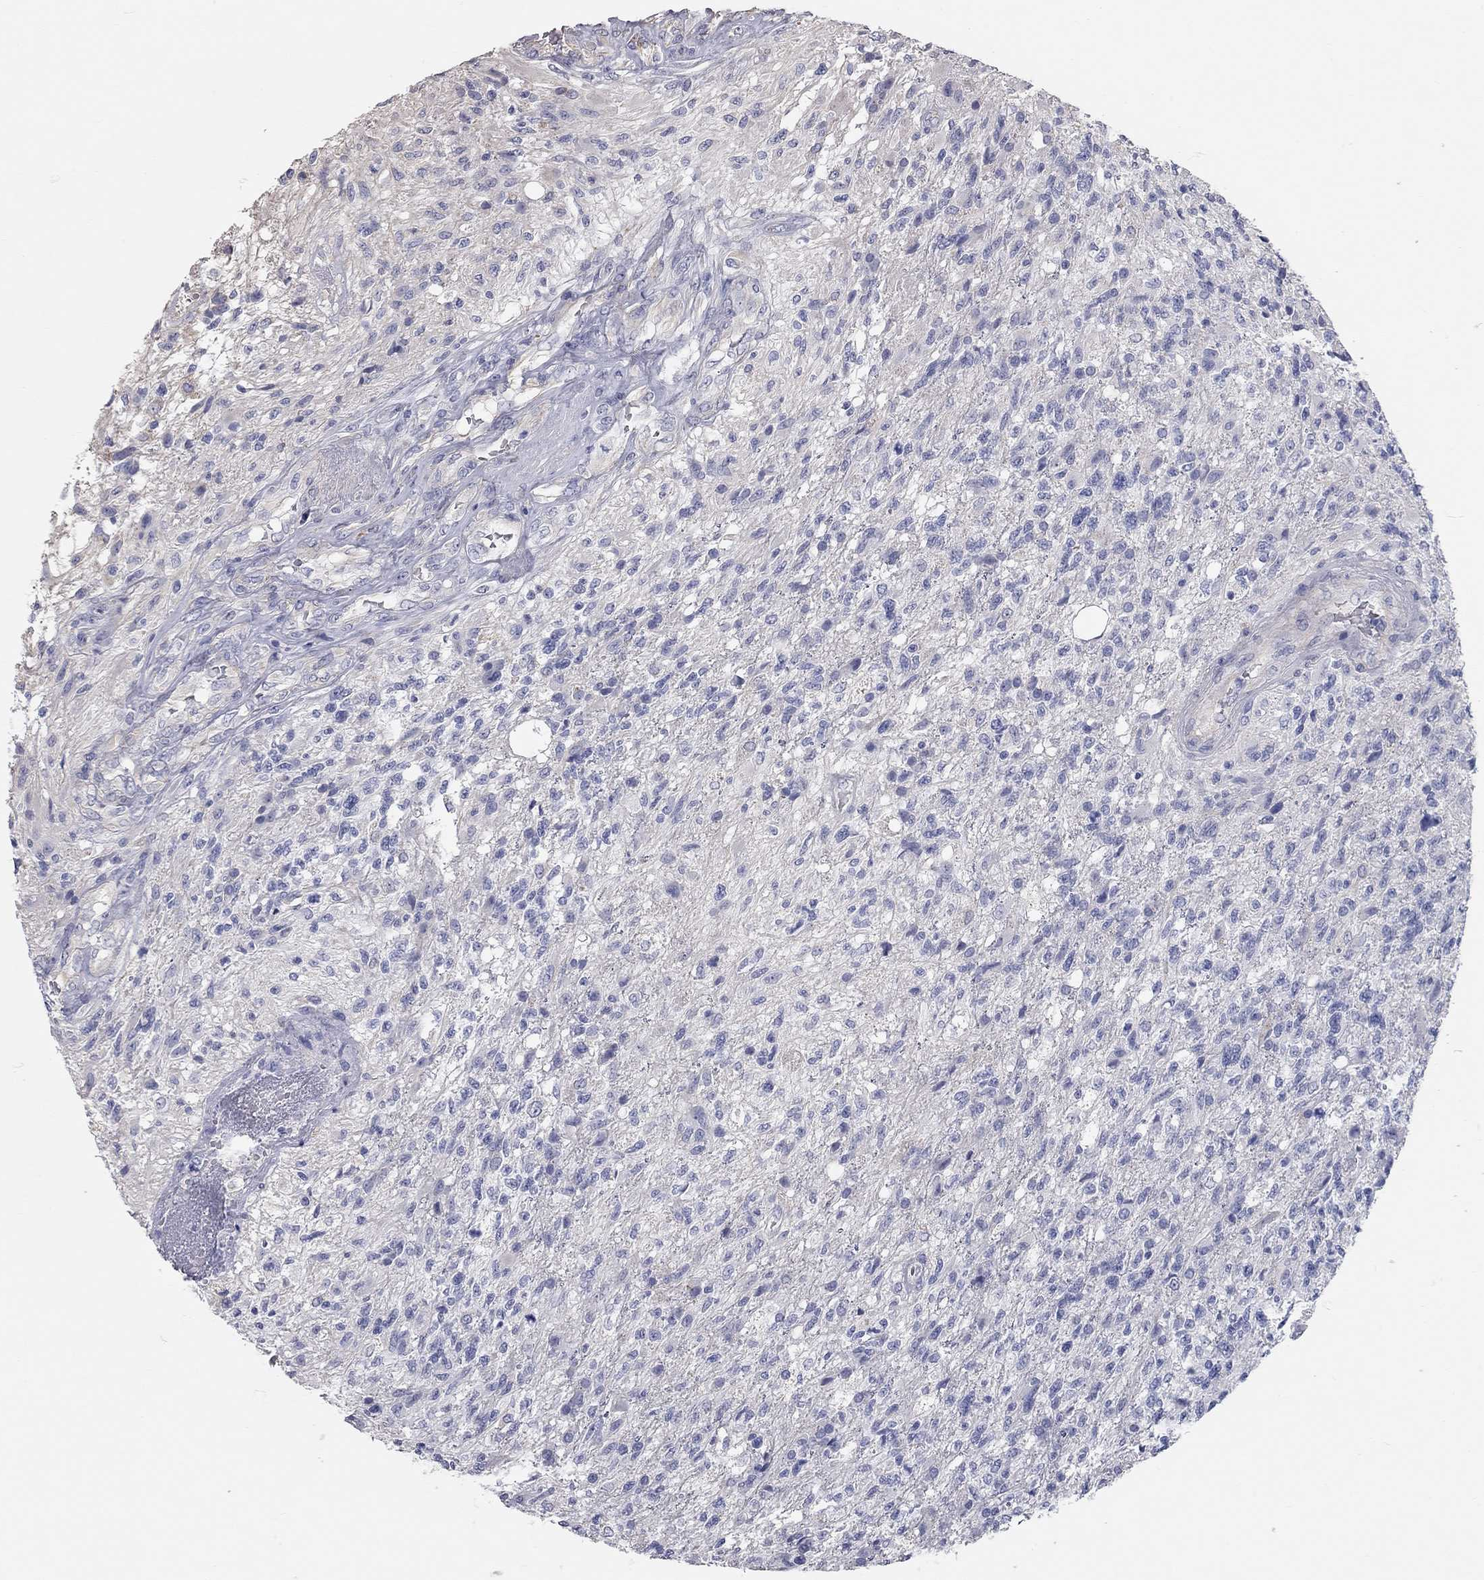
{"staining": {"intensity": "negative", "quantity": "none", "location": "none"}, "tissue": "glioma", "cell_type": "Tumor cells", "image_type": "cancer", "snomed": [{"axis": "morphology", "description": "Glioma, malignant, High grade"}, {"axis": "topography", "description": "Brain"}], "caption": "This is an IHC micrograph of human malignant high-grade glioma. There is no staining in tumor cells.", "gene": "C10orf90", "patient": {"sex": "male", "age": 56}}